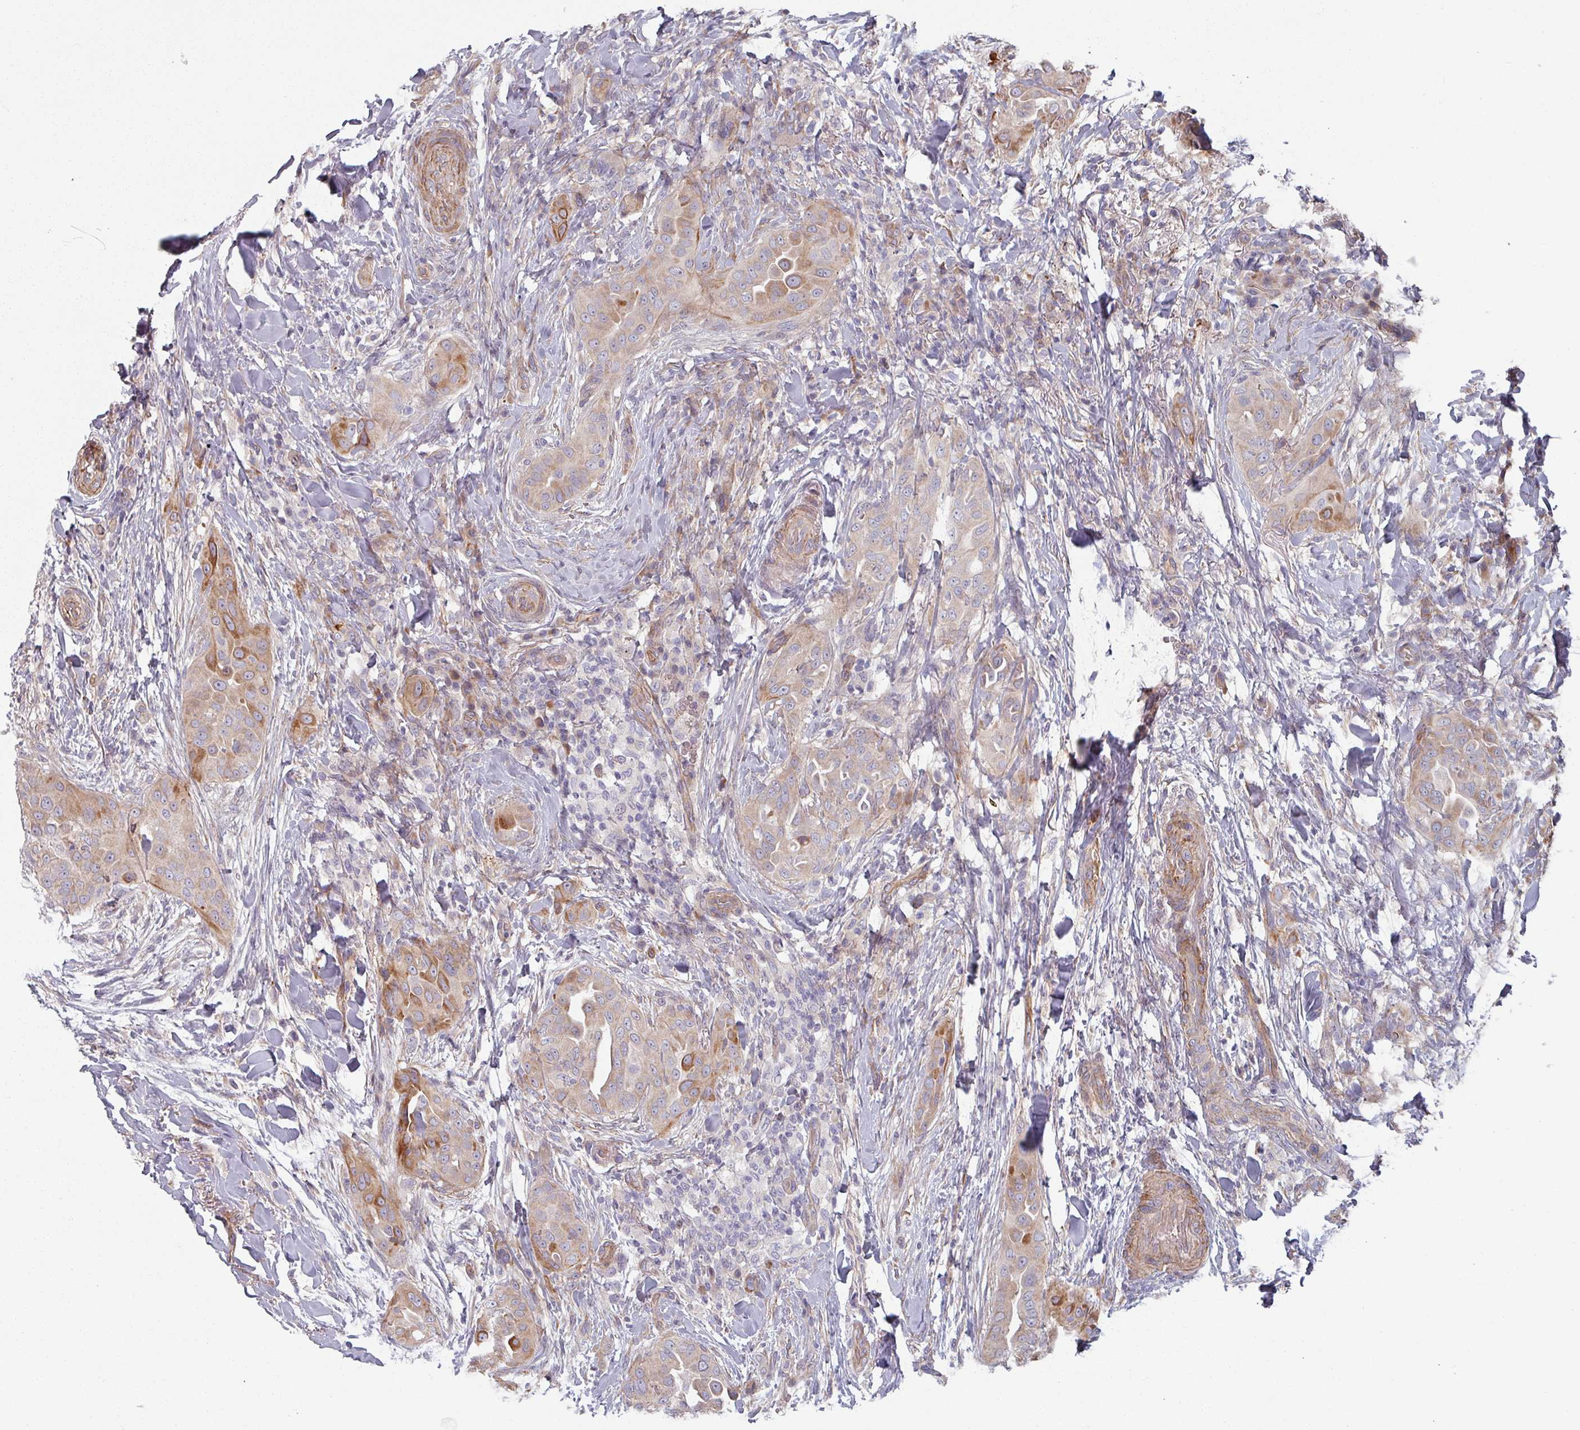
{"staining": {"intensity": "moderate", "quantity": "<25%", "location": "cytoplasmic/membranous"}, "tissue": "thyroid cancer", "cell_type": "Tumor cells", "image_type": "cancer", "snomed": [{"axis": "morphology", "description": "Papillary adenocarcinoma, NOS"}, {"axis": "topography", "description": "Thyroid gland"}], "caption": "Thyroid papillary adenocarcinoma stained with DAB immunohistochemistry exhibits low levels of moderate cytoplasmic/membranous staining in about <25% of tumor cells. (DAB = brown stain, brightfield microscopy at high magnification).", "gene": "C4BPB", "patient": {"sex": "male", "age": 61}}